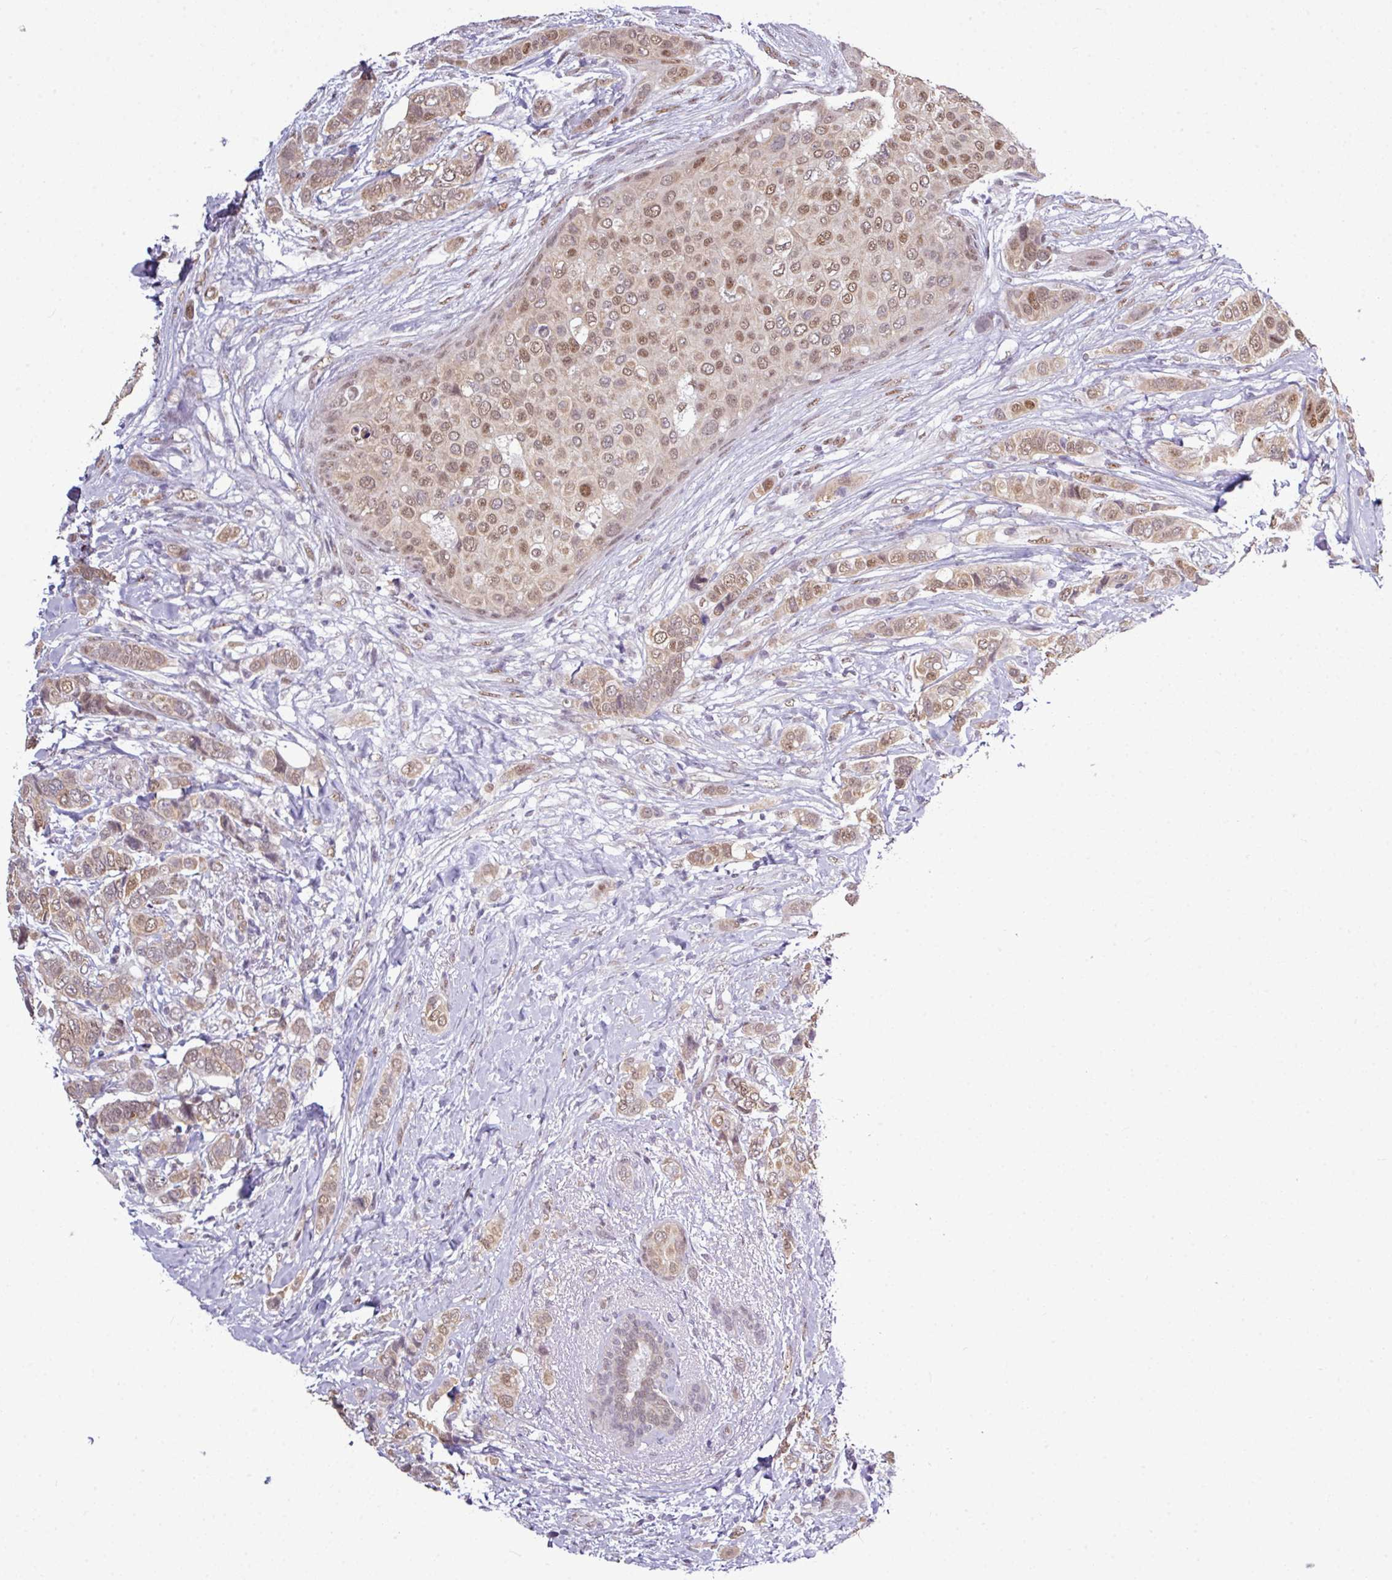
{"staining": {"intensity": "moderate", "quantity": "25%-75%", "location": "nuclear"}, "tissue": "breast cancer", "cell_type": "Tumor cells", "image_type": "cancer", "snomed": [{"axis": "morphology", "description": "Lobular carcinoma"}, {"axis": "topography", "description": "Breast"}], "caption": "A high-resolution photomicrograph shows immunohistochemistry (IHC) staining of lobular carcinoma (breast), which reveals moderate nuclear expression in about 25%-75% of tumor cells. The staining was performed using DAB, with brown indicating positive protein expression. Nuclei are stained blue with hematoxylin.", "gene": "ZNF217", "patient": {"sex": "female", "age": 51}}